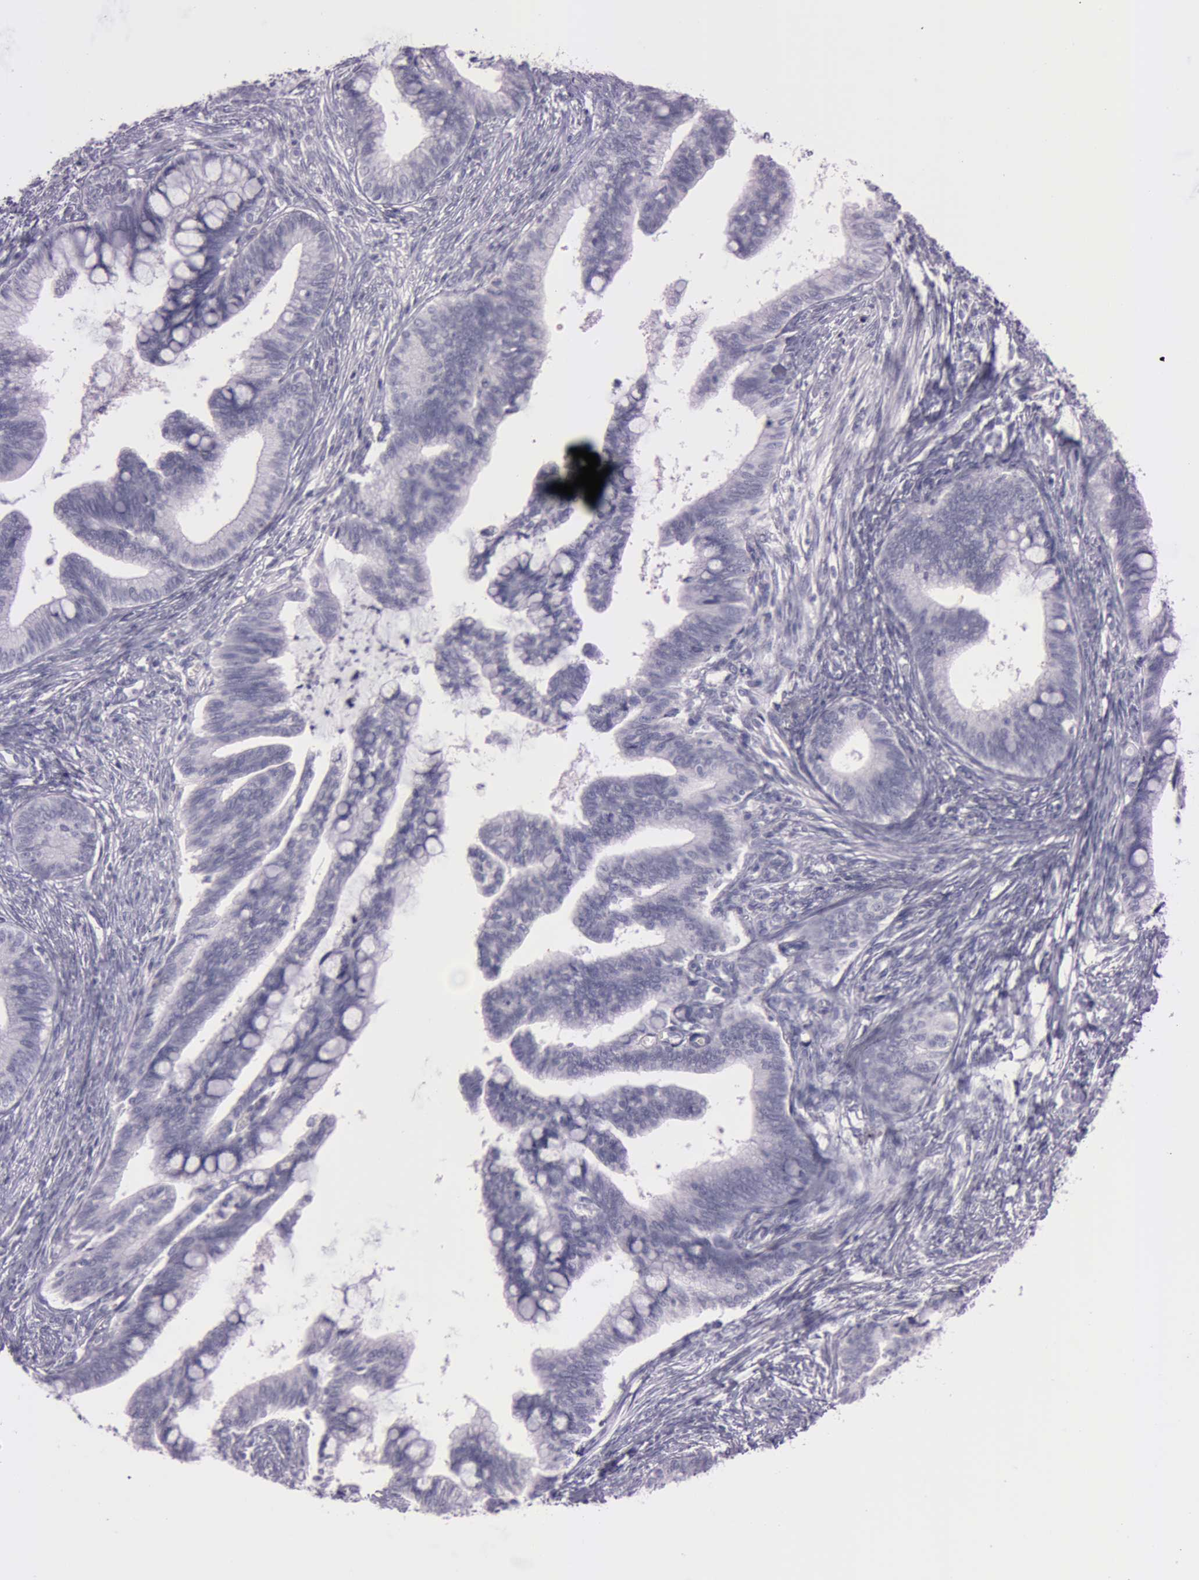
{"staining": {"intensity": "negative", "quantity": "none", "location": "none"}, "tissue": "cervical cancer", "cell_type": "Tumor cells", "image_type": "cancer", "snomed": [{"axis": "morphology", "description": "Adenocarcinoma, NOS"}, {"axis": "topography", "description": "Cervix"}], "caption": "Cervical cancer was stained to show a protein in brown. There is no significant positivity in tumor cells.", "gene": "S100A7", "patient": {"sex": "female", "age": 36}}